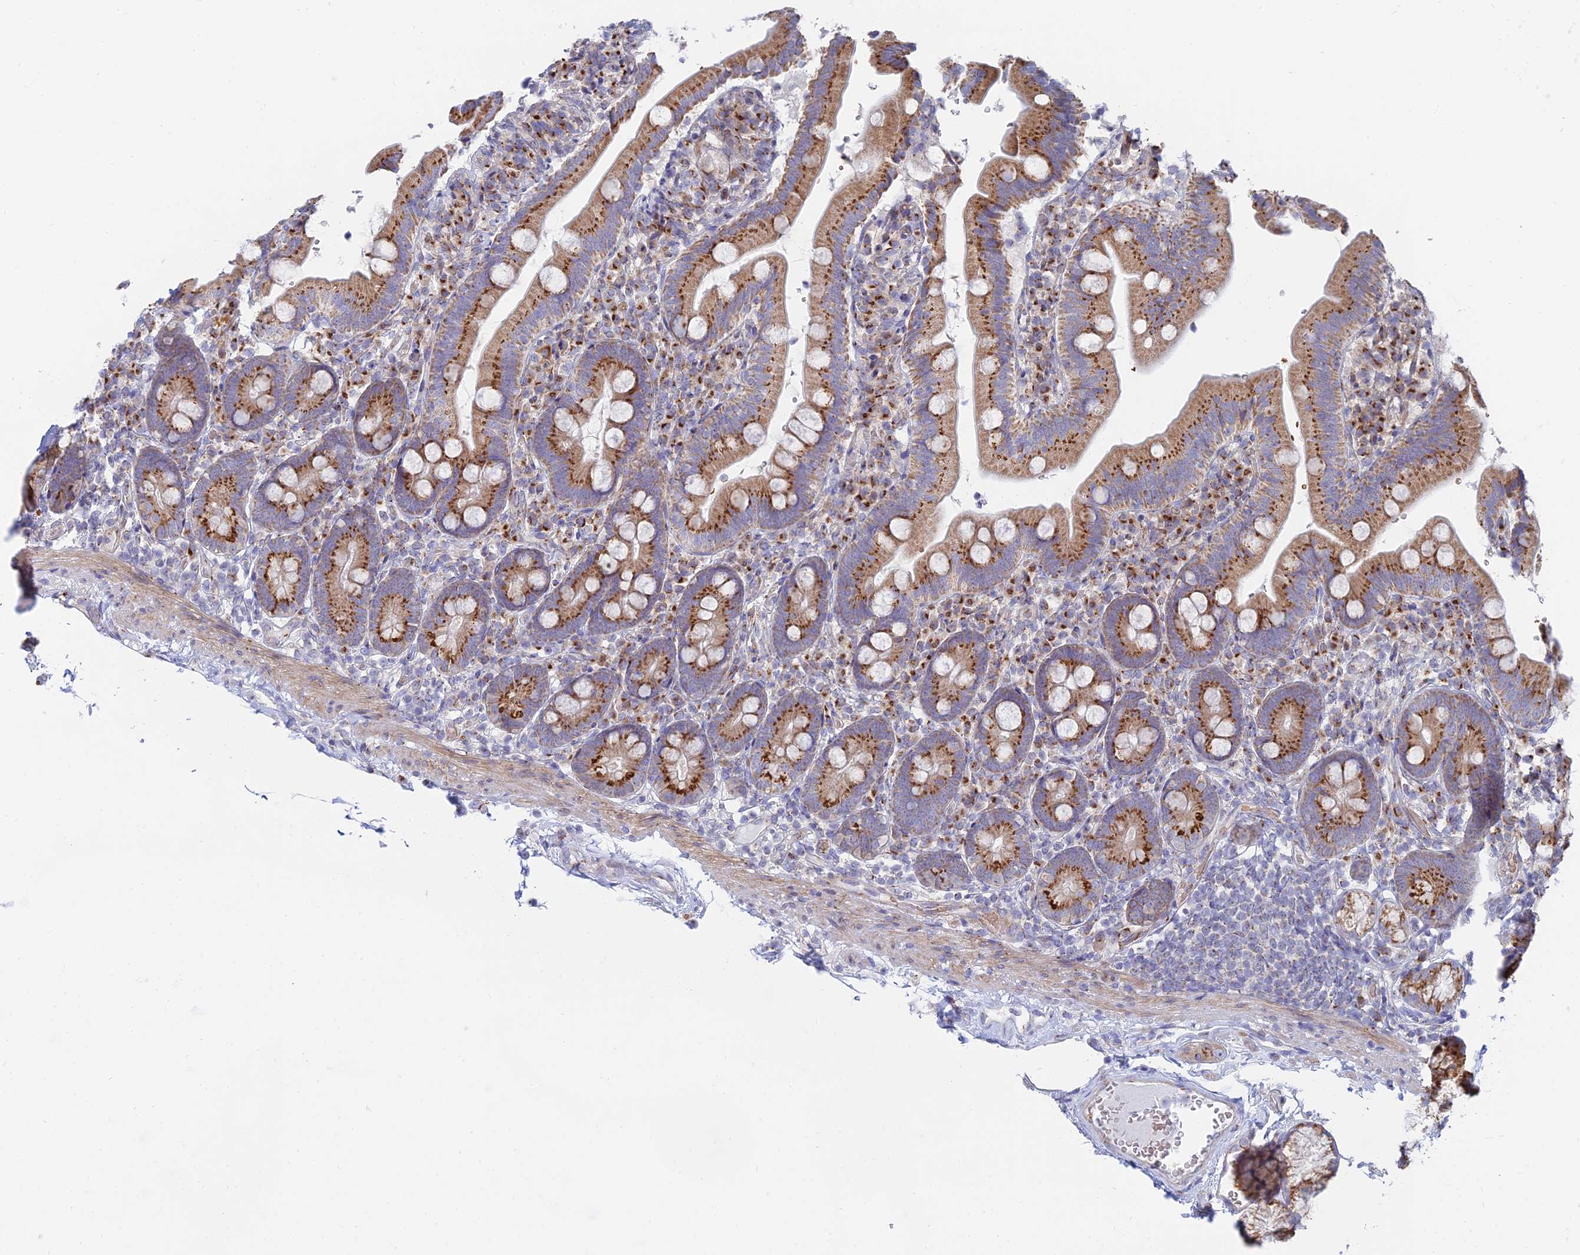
{"staining": {"intensity": "strong", "quantity": ">75%", "location": "cytoplasmic/membranous"}, "tissue": "duodenum", "cell_type": "Glandular cells", "image_type": "normal", "snomed": [{"axis": "morphology", "description": "Normal tissue, NOS"}, {"axis": "topography", "description": "Duodenum"}], "caption": "The image demonstrates staining of normal duodenum, revealing strong cytoplasmic/membranous protein staining (brown color) within glandular cells. The protein of interest is shown in brown color, while the nuclei are stained blue.", "gene": "ENSG00000267561", "patient": {"sex": "female", "age": 67}}